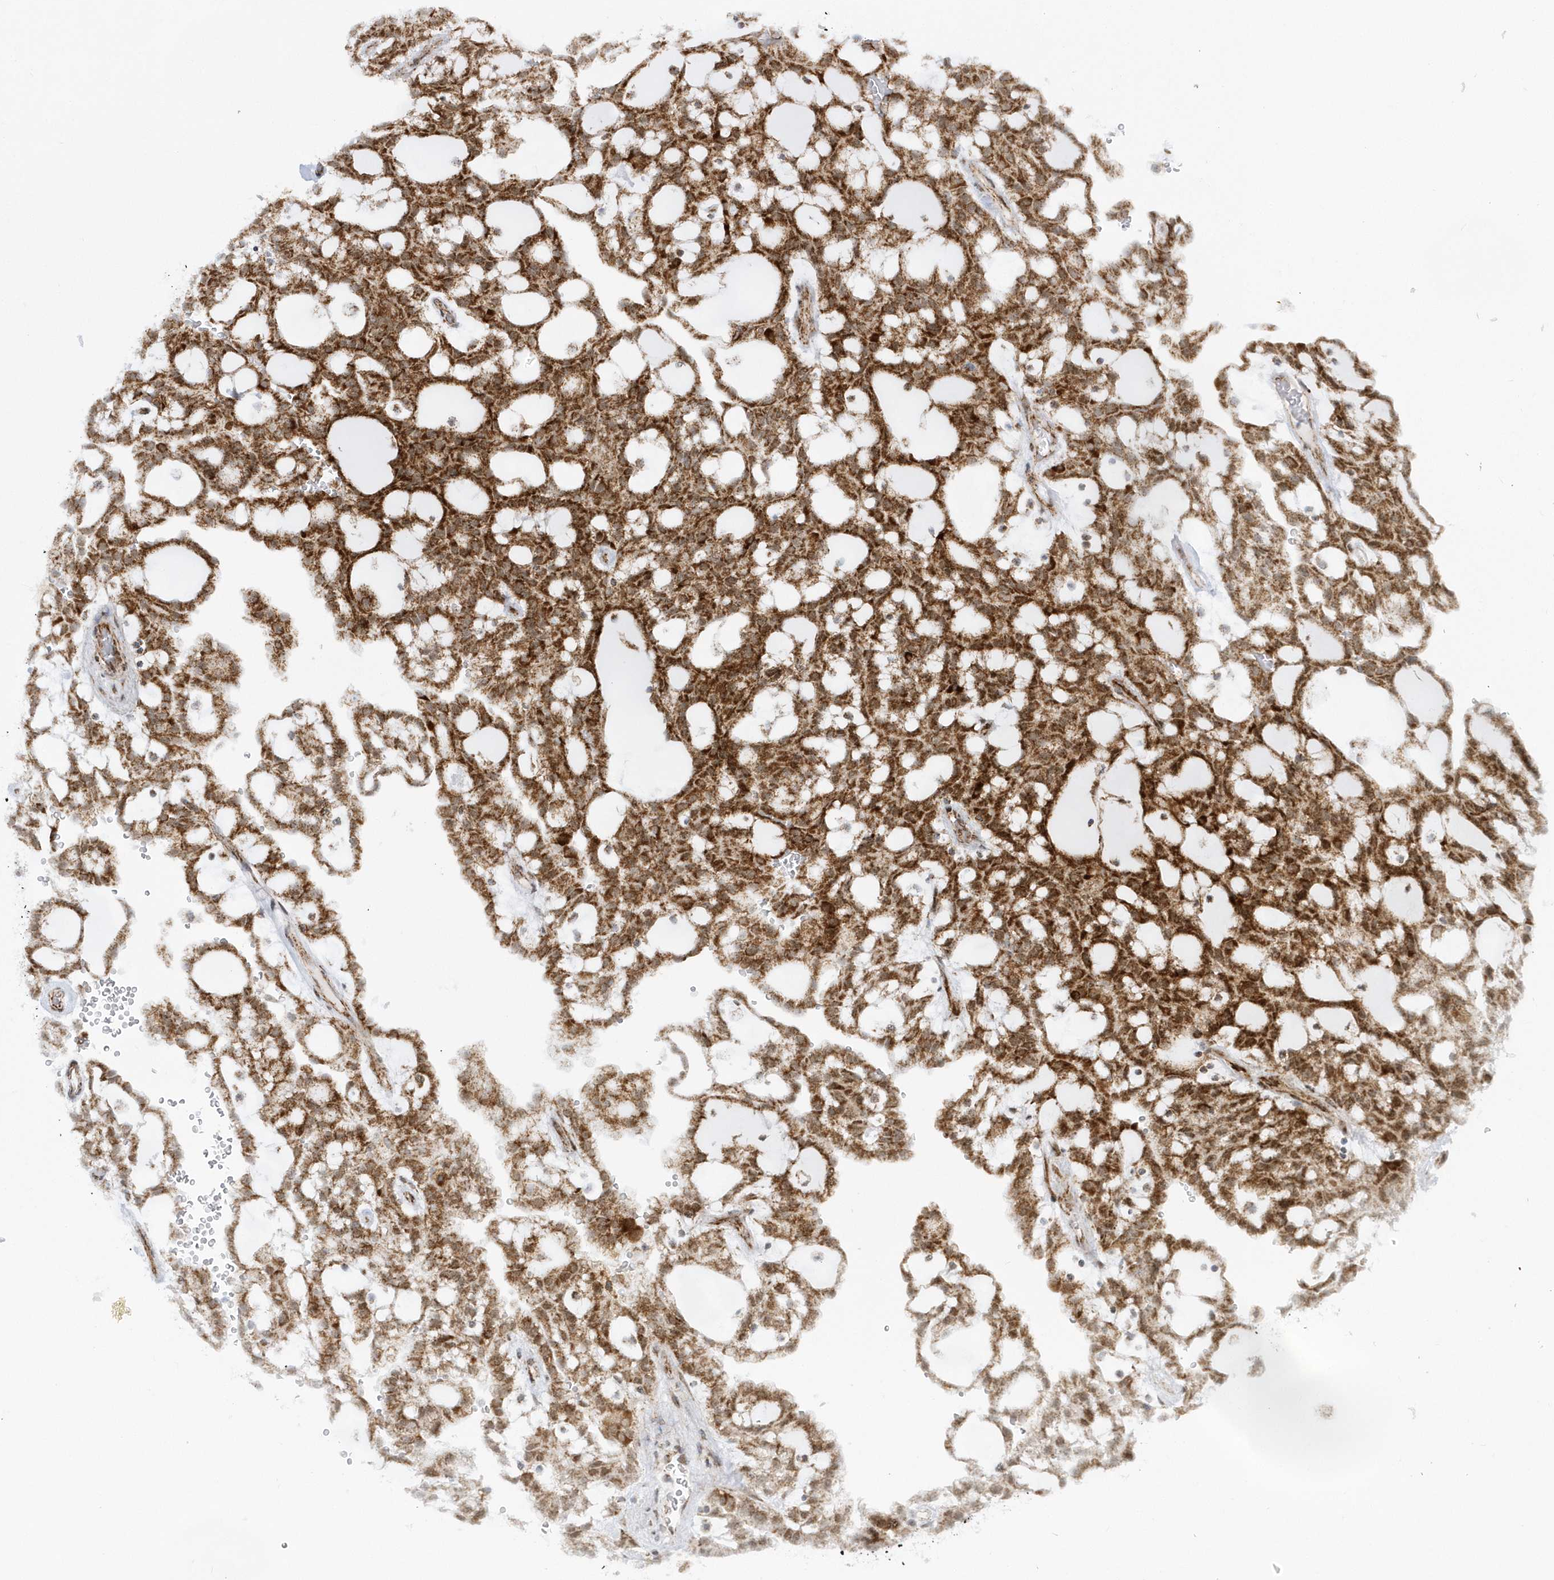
{"staining": {"intensity": "strong", "quantity": ">75%", "location": "cytoplasmic/membranous"}, "tissue": "renal cancer", "cell_type": "Tumor cells", "image_type": "cancer", "snomed": [{"axis": "morphology", "description": "Adenocarcinoma, NOS"}, {"axis": "topography", "description": "Kidney"}], "caption": "An immunohistochemistry photomicrograph of tumor tissue is shown. Protein staining in brown shows strong cytoplasmic/membranous positivity in renal cancer (adenocarcinoma) within tumor cells.", "gene": "CRY2", "patient": {"sex": "male", "age": 63}}